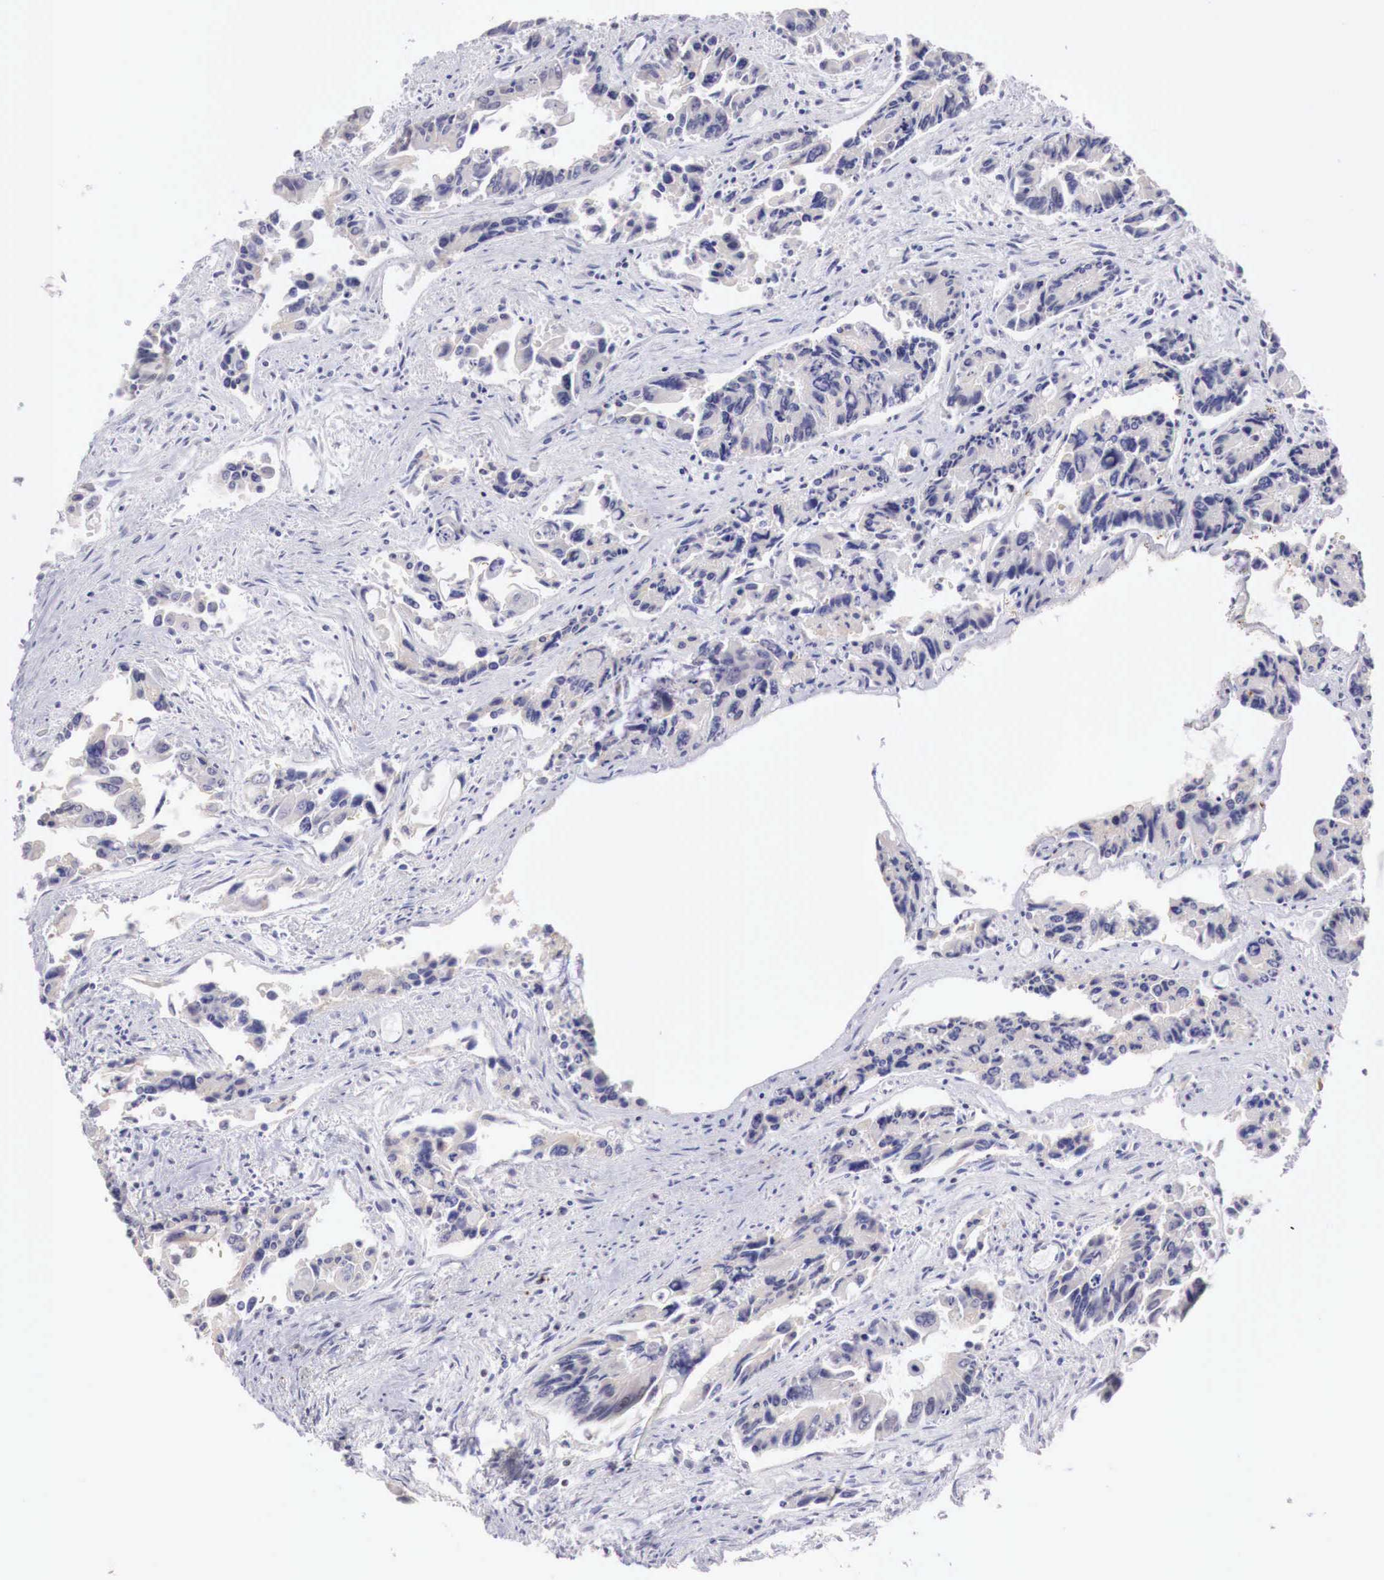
{"staining": {"intensity": "weak", "quantity": "<25%", "location": "cytoplasmic/membranous"}, "tissue": "colorectal cancer", "cell_type": "Tumor cells", "image_type": "cancer", "snomed": [{"axis": "morphology", "description": "Adenocarcinoma, NOS"}, {"axis": "topography", "description": "Rectum"}], "caption": "This is an immunohistochemistry (IHC) histopathology image of colorectal adenocarcinoma. There is no staining in tumor cells.", "gene": "XPNPEP2", "patient": {"sex": "male", "age": 76}}